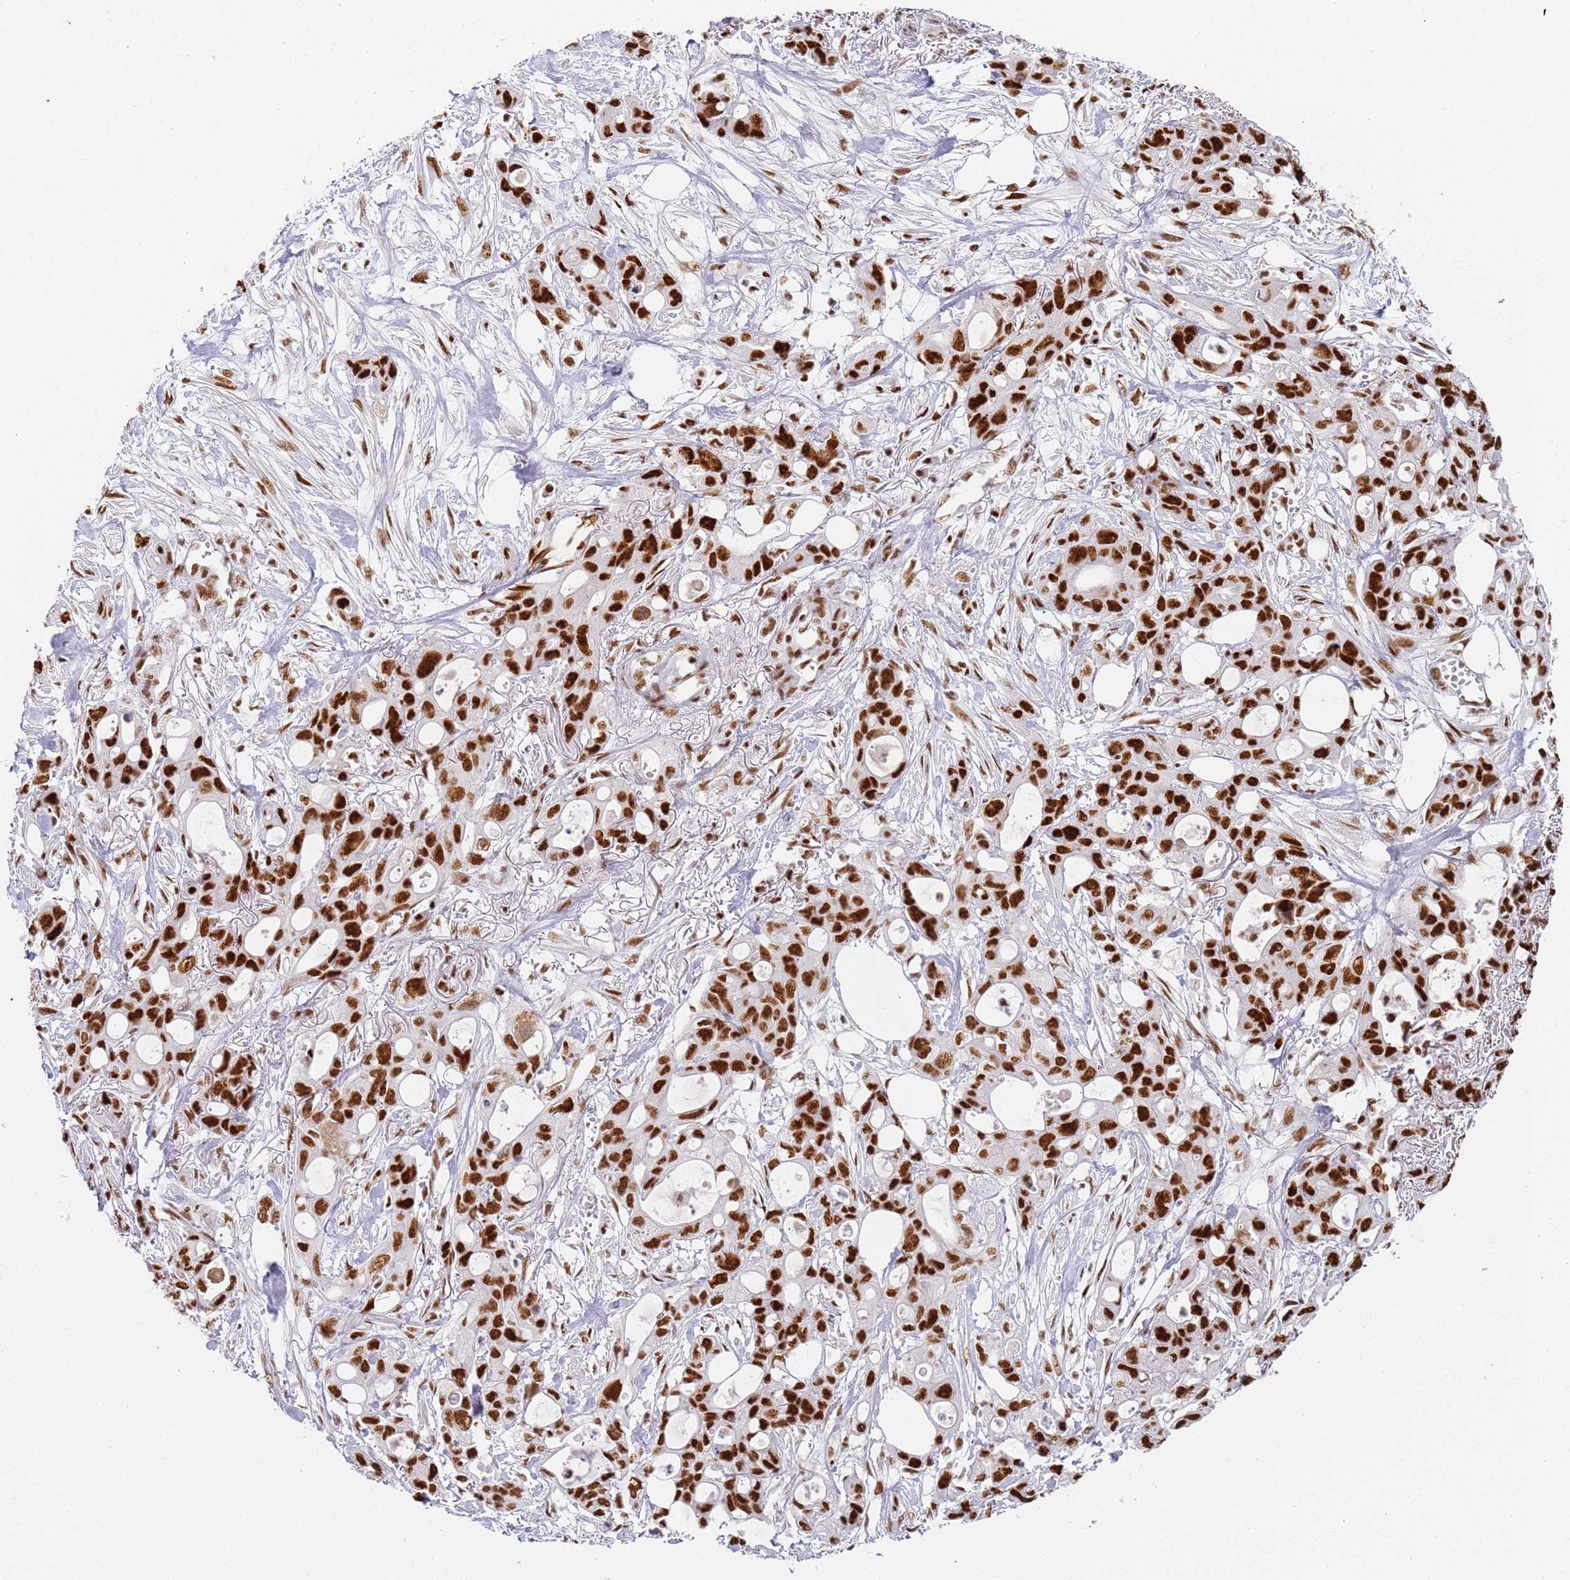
{"staining": {"intensity": "strong", "quantity": ">75%", "location": "nuclear"}, "tissue": "ovarian cancer", "cell_type": "Tumor cells", "image_type": "cancer", "snomed": [{"axis": "morphology", "description": "Cystadenocarcinoma, mucinous, NOS"}, {"axis": "topography", "description": "Ovary"}], "caption": "Mucinous cystadenocarcinoma (ovarian) was stained to show a protein in brown. There is high levels of strong nuclear expression in approximately >75% of tumor cells.", "gene": "AKAP8L", "patient": {"sex": "female", "age": 70}}